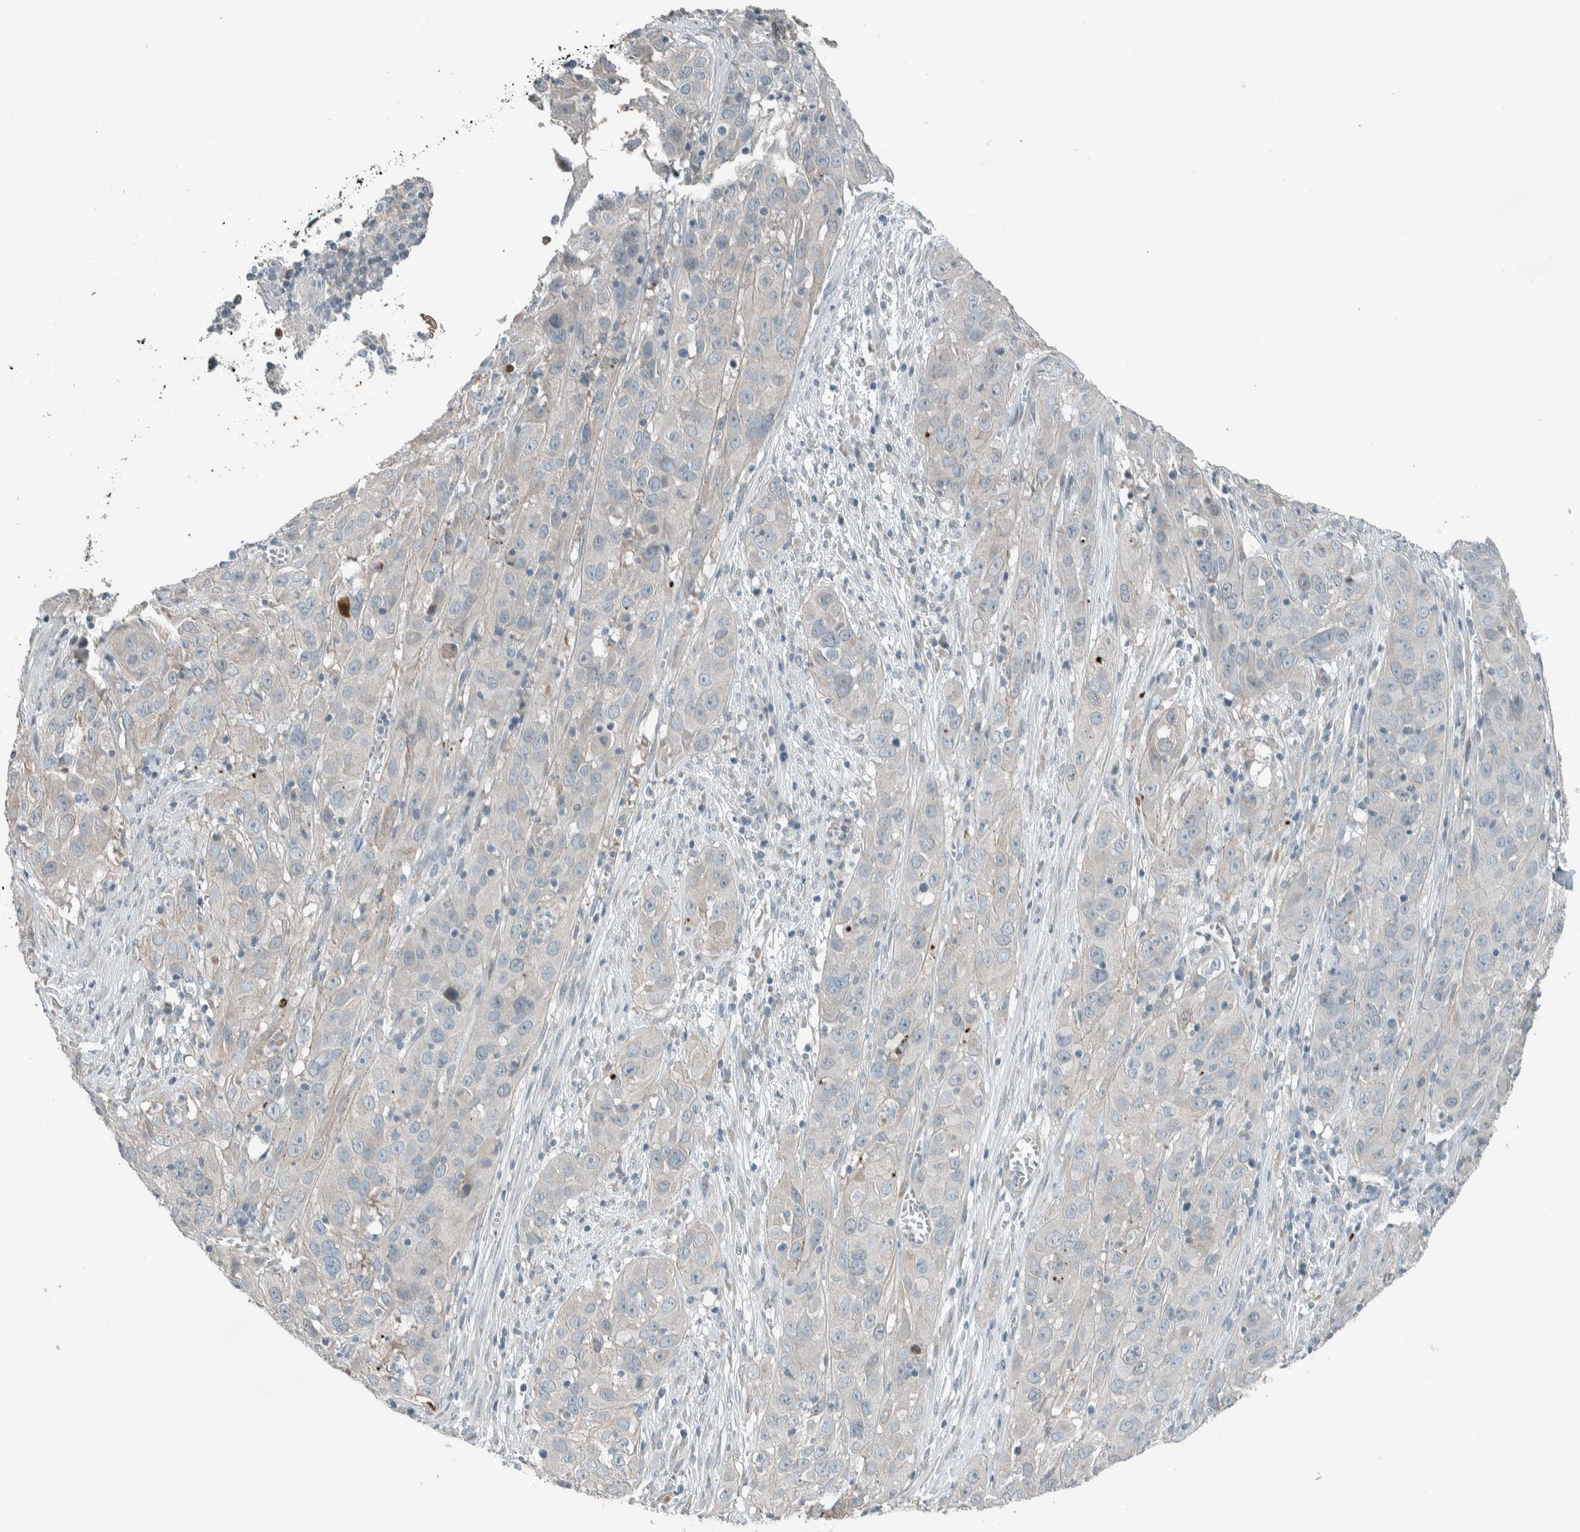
{"staining": {"intensity": "negative", "quantity": "none", "location": "none"}, "tissue": "cervical cancer", "cell_type": "Tumor cells", "image_type": "cancer", "snomed": [{"axis": "morphology", "description": "Squamous cell carcinoma, NOS"}, {"axis": "topography", "description": "Cervix"}], "caption": "Squamous cell carcinoma (cervical) stained for a protein using immunohistochemistry (IHC) shows no staining tumor cells.", "gene": "CERCAM", "patient": {"sex": "female", "age": 32}}